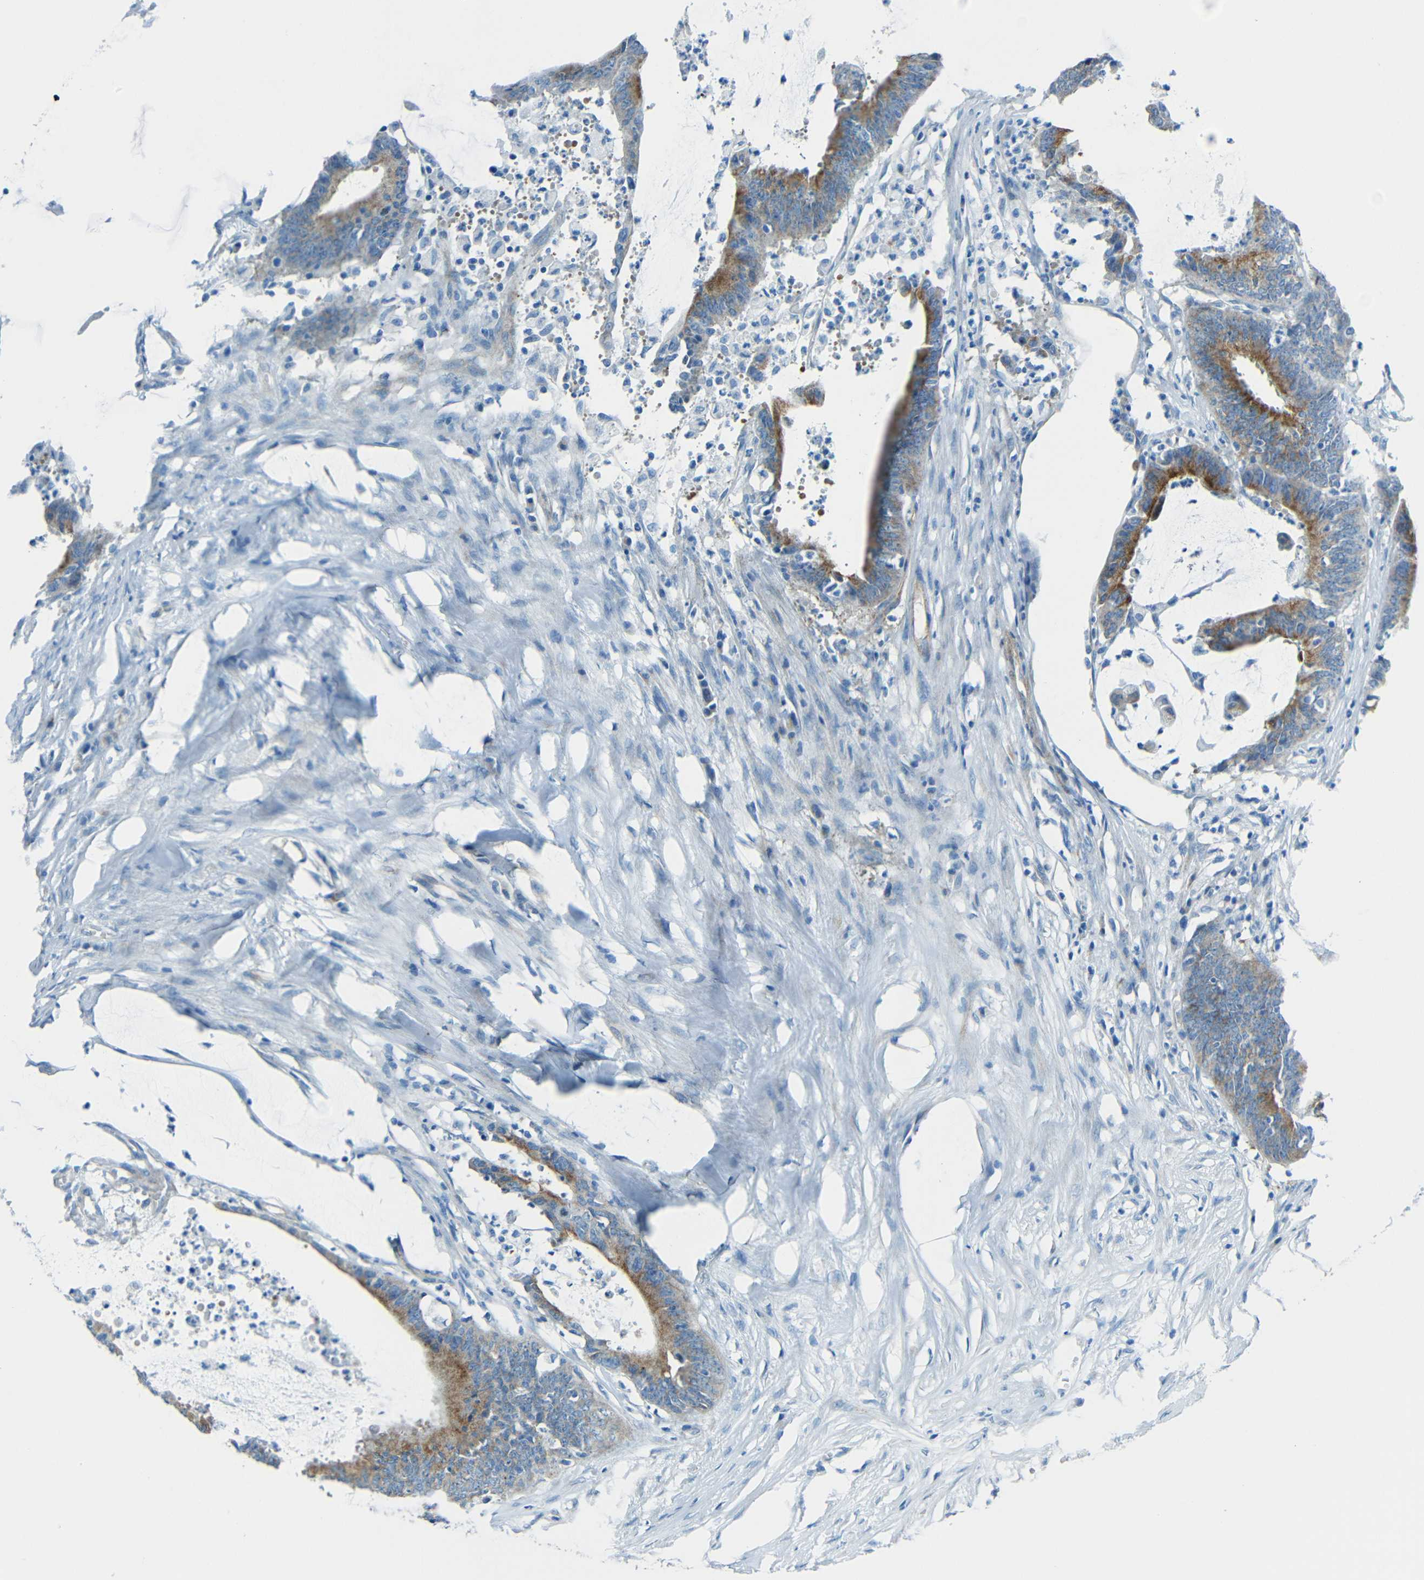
{"staining": {"intensity": "moderate", "quantity": ">75%", "location": "cytoplasmic/membranous"}, "tissue": "colorectal cancer", "cell_type": "Tumor cells", "image_type": "cancer", "snomed": [{"axis": "morphology", "description": "Adenocarcinoma, NOS"}, {"axis": "topography", "description": "Rectum"}], "caption": "Protein positivity by IHC shows moderate cytoplasmic/membranous positivity in about >75% of tumor cells in colorectal cancer. (Stains: DAB (3,3'-diaminobenzidine) in brown, nuclei in blue, Microscopy: brightfield microscopy at high magnification).", "gene": "TUBB4B", "patient": {"sex": "female", "age": 66}}